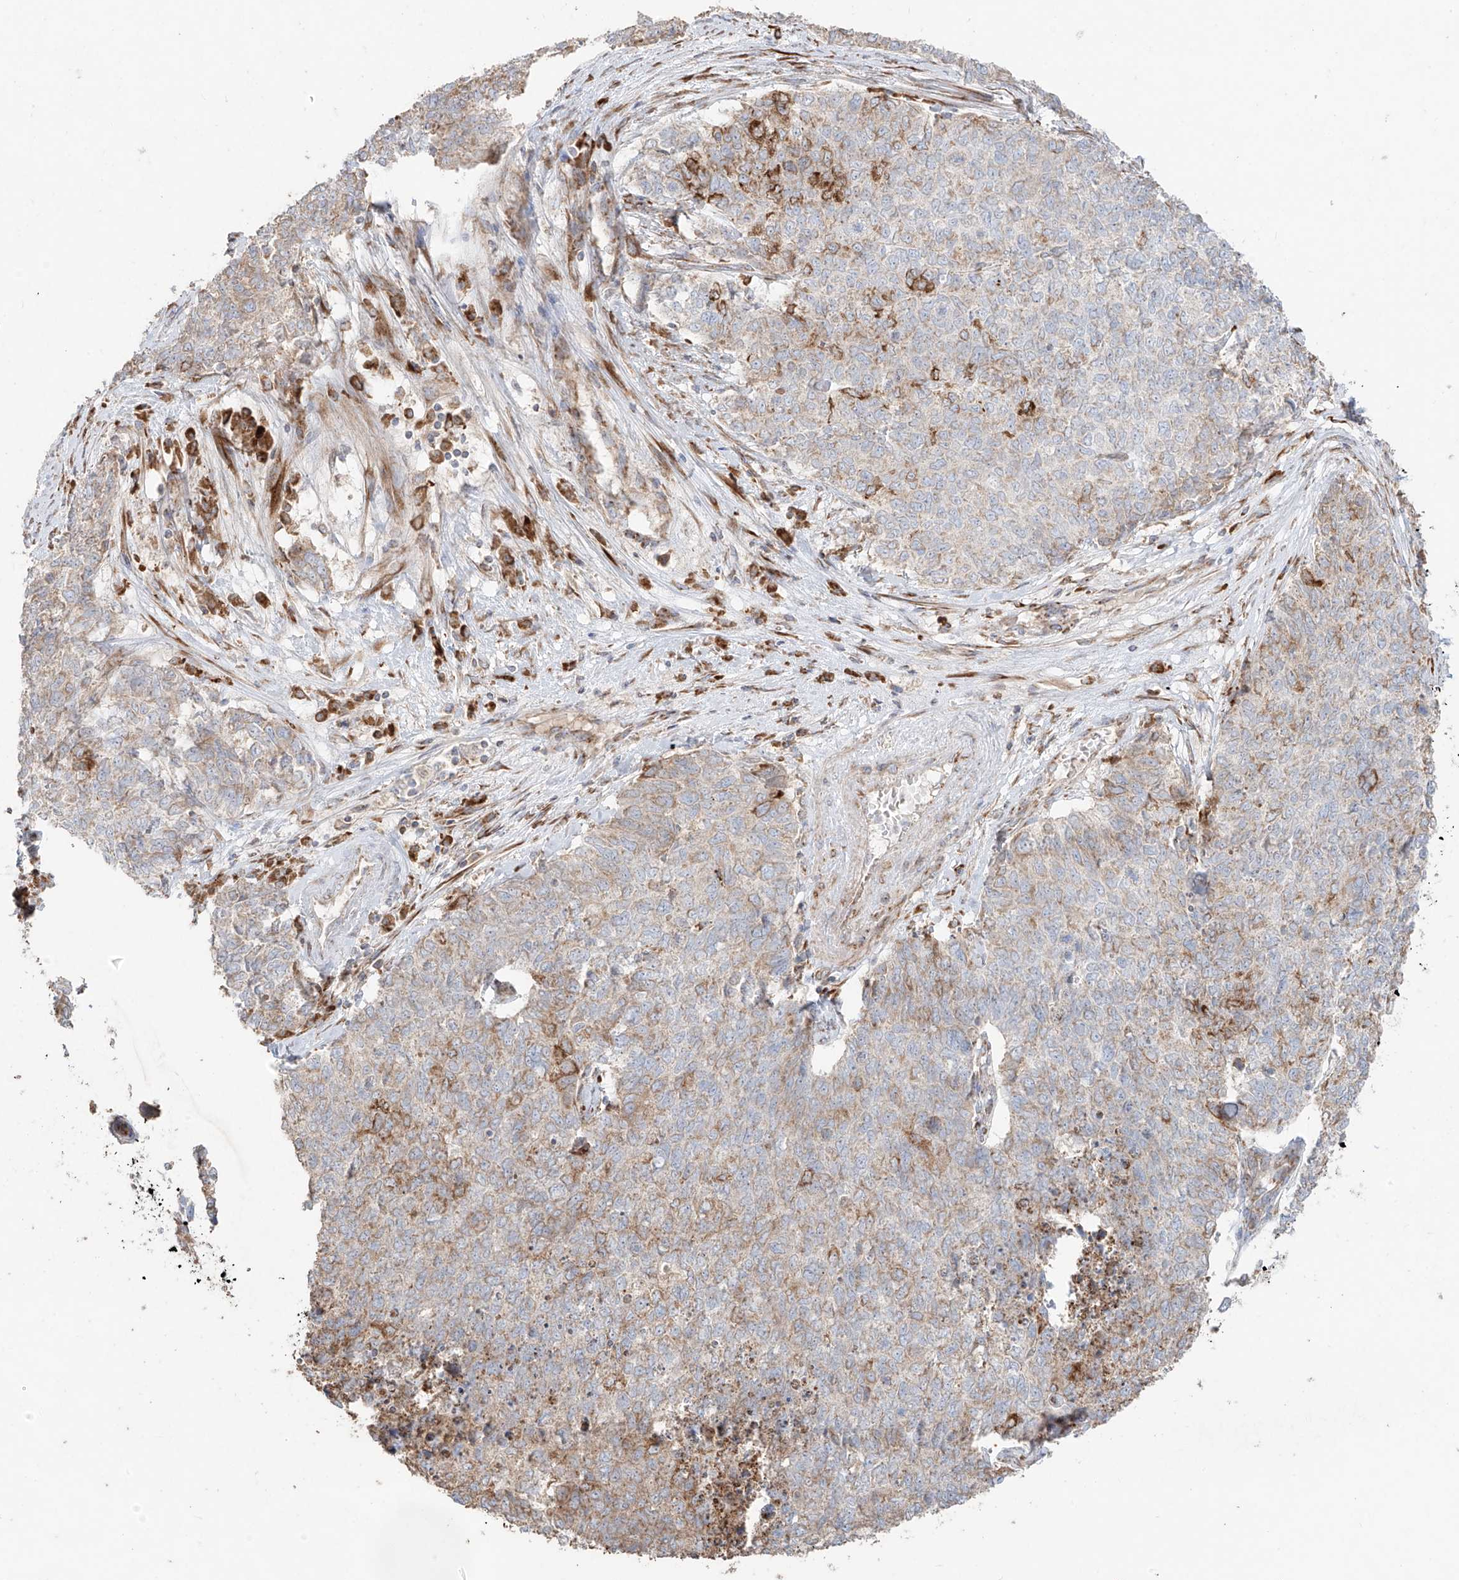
{"staining": {"intensity": "moderate", "quantity": "25%-75%", "location": "cytoplasmic/membranous"}, "tissue": "cervical cancer", "cell_type": "Tumor cells", "image_type": "cancer", "snomed": [{"axis": "morphology", "description": "Squamous cell carcinoma, NOS"}, {"axis": "topography", "description": "Cervix"}], "caption": "Immunohistochemistry (IHC) photomicrograph of neoplastic tissue: squamous cell carcinoma (cervical) stained using immunohistochemistry shows medium levels of moderate protein expression localized specifically in the cytoplasmic/membranous of tumor cells, appearing as a cytoplasmic/membranous brown color.", "gene": "COLGALT2", "patient": {"sex": "female", "age": 63}}